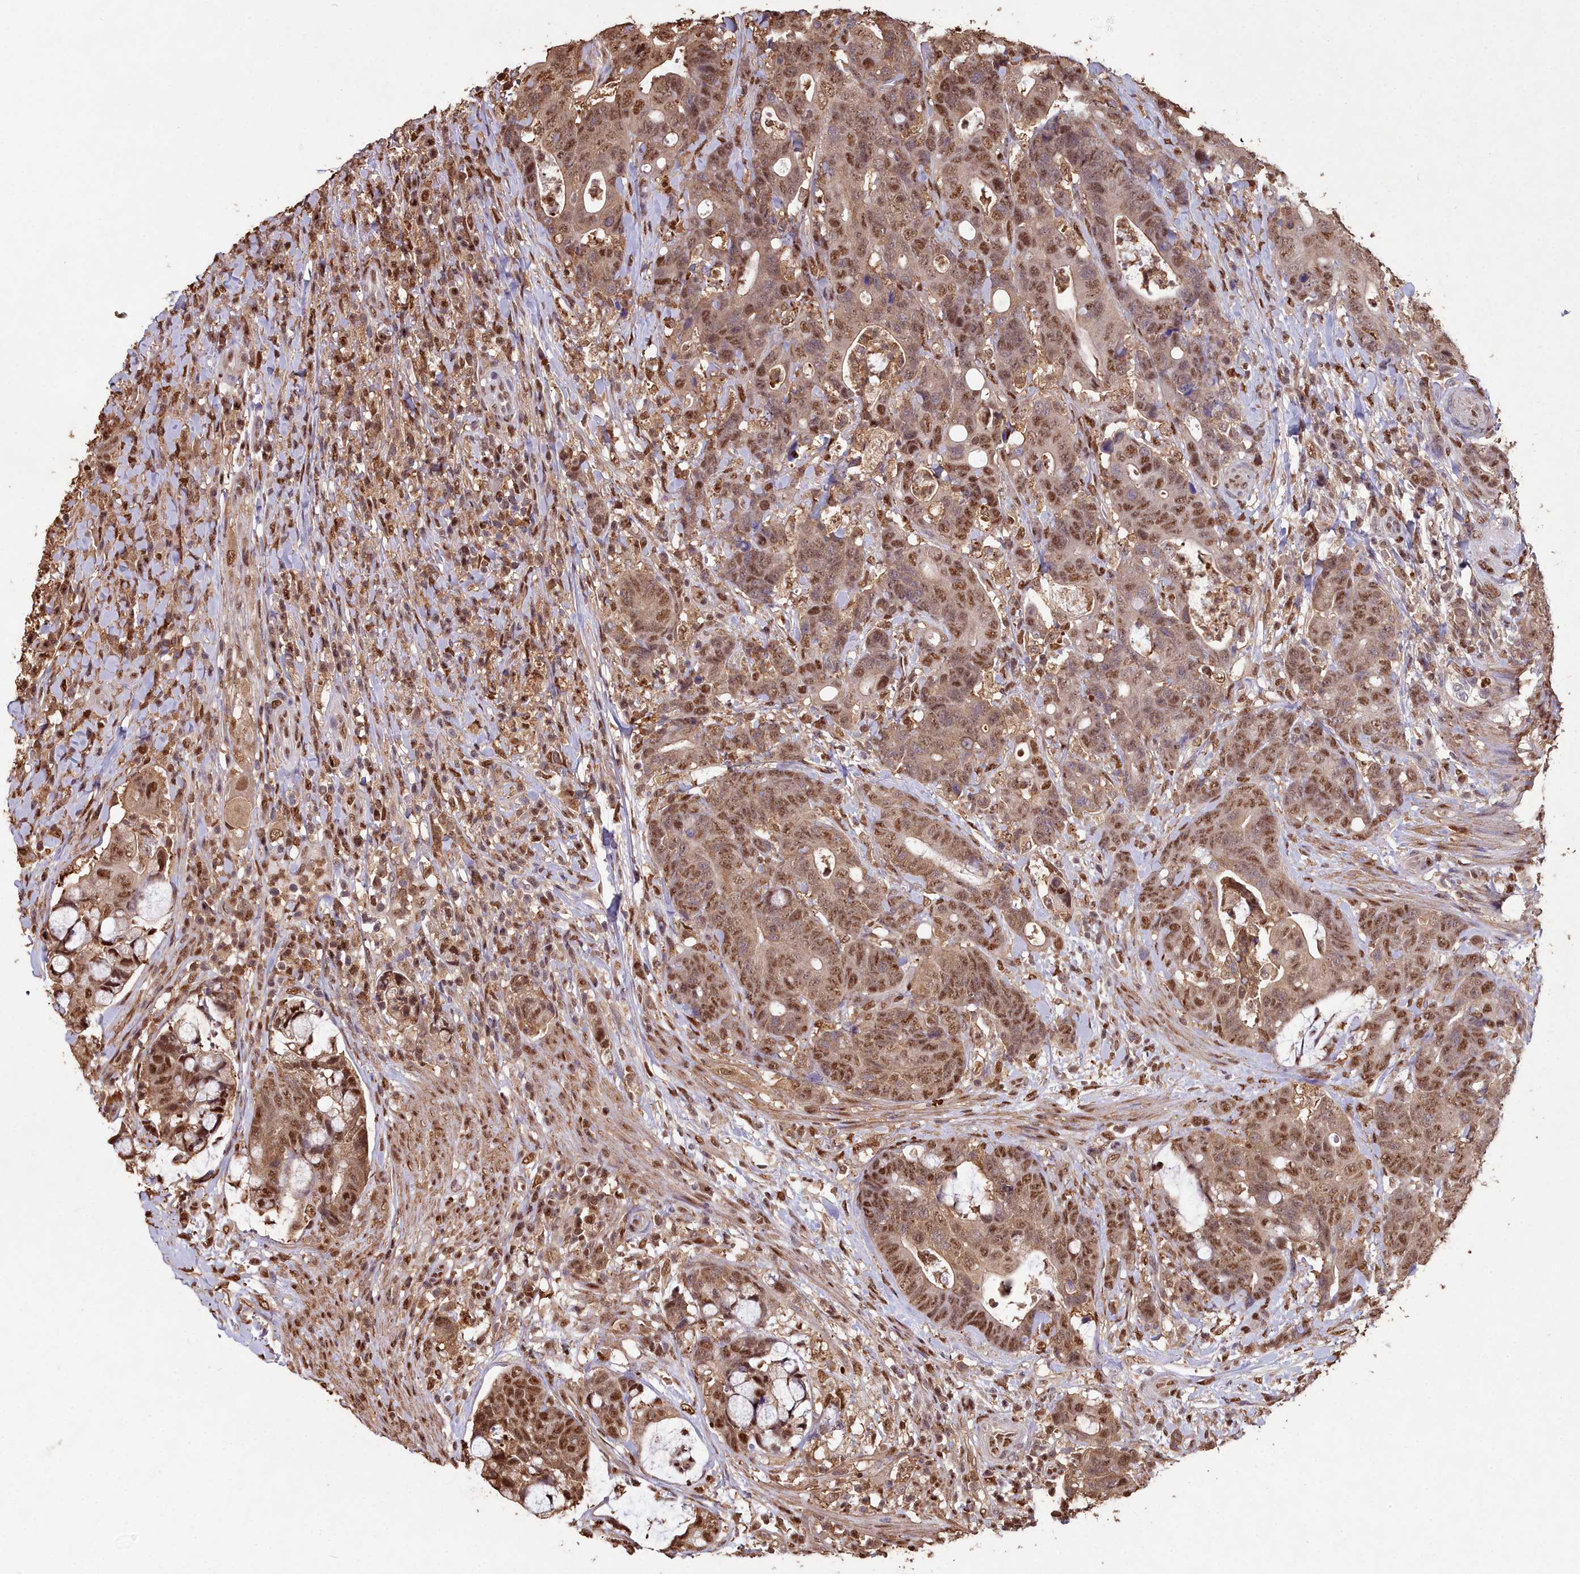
{"staining": {"intensity": "moderate", "quantity": ">75%", "location": "cytoplasmic/membranous,nuclear"}, "tissue": "colorectal cancer", "cell_type": "Tumor cells", "image_type": "cancer", "snomed": [{"axis": "morphology", "description": "Adenocarcinoma, NOS"}, {"axis": "topography", "description": "Colon"}], "caption": "Colorectal adenocarcinoma stained for a protein (brown) reveals moderate cytoplasmic/membranous and nuclear positive positivity in approximately >75% of tumor cells.", "gene": "GAPDH", "patient": {"sex": "female", "age": 82}}